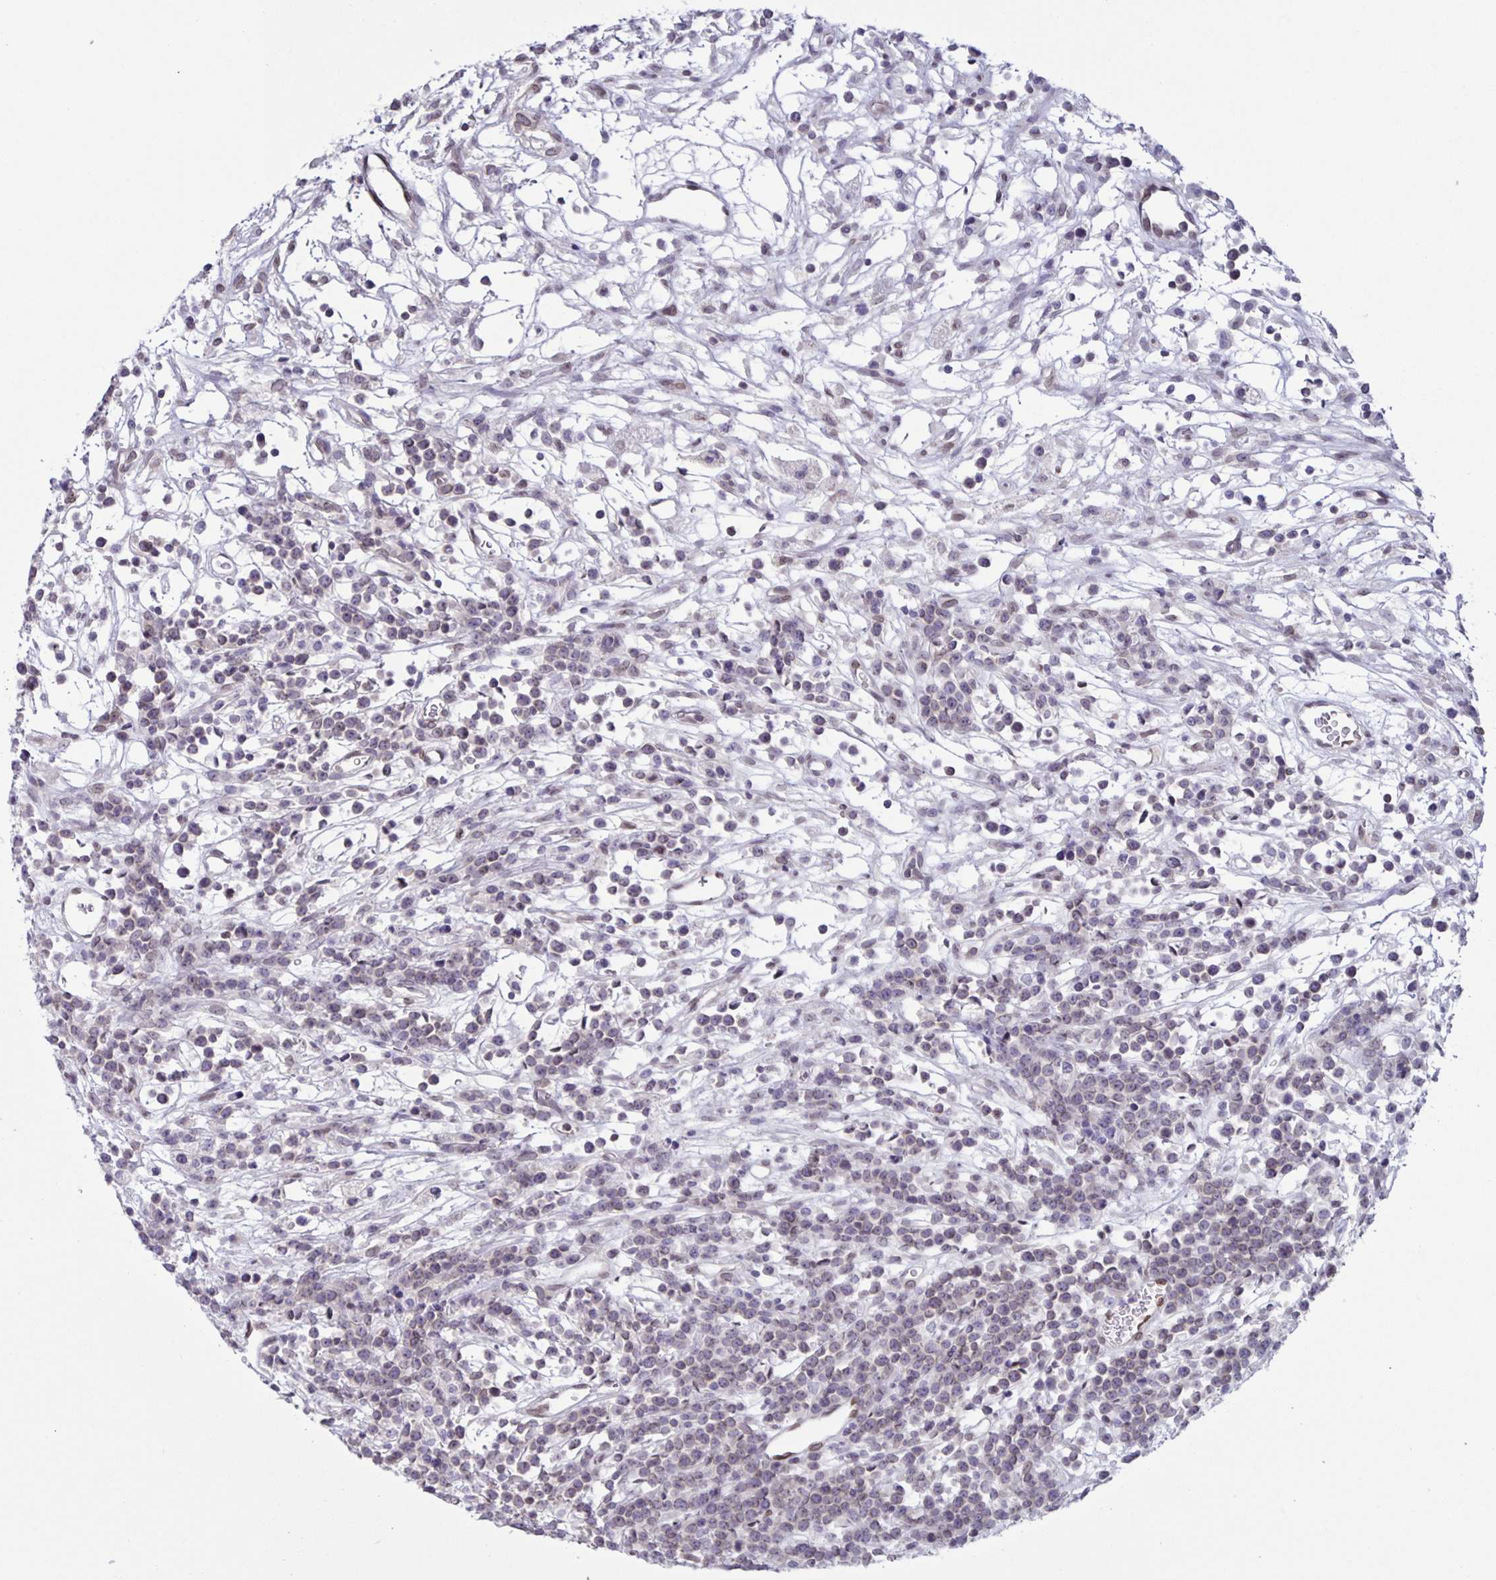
{"staining": {"intensity": "negative", "quantity": "none", "location": "none"}, "tissue": "lymphoma", "cell_type": "Tumor cells", "image_type": "cancer", "snomed": [{"axis": "morphology", "description": "Malignant lymphoma, non-Hodgkin's type, High grade"}, {"axis": "topography", "description": "Ovary"}], "caption": "An image of human malignant lymphoma, non-Hodgkin's type (high-grade) is negative for staining in tumor cells. (DAB (3,3'-diaminobenzidine) immunohistochemistry (IHC) with hematoxylin counter stain).", "gene": "SYNE2", "patient": {"sex": "female", "age": 56}}